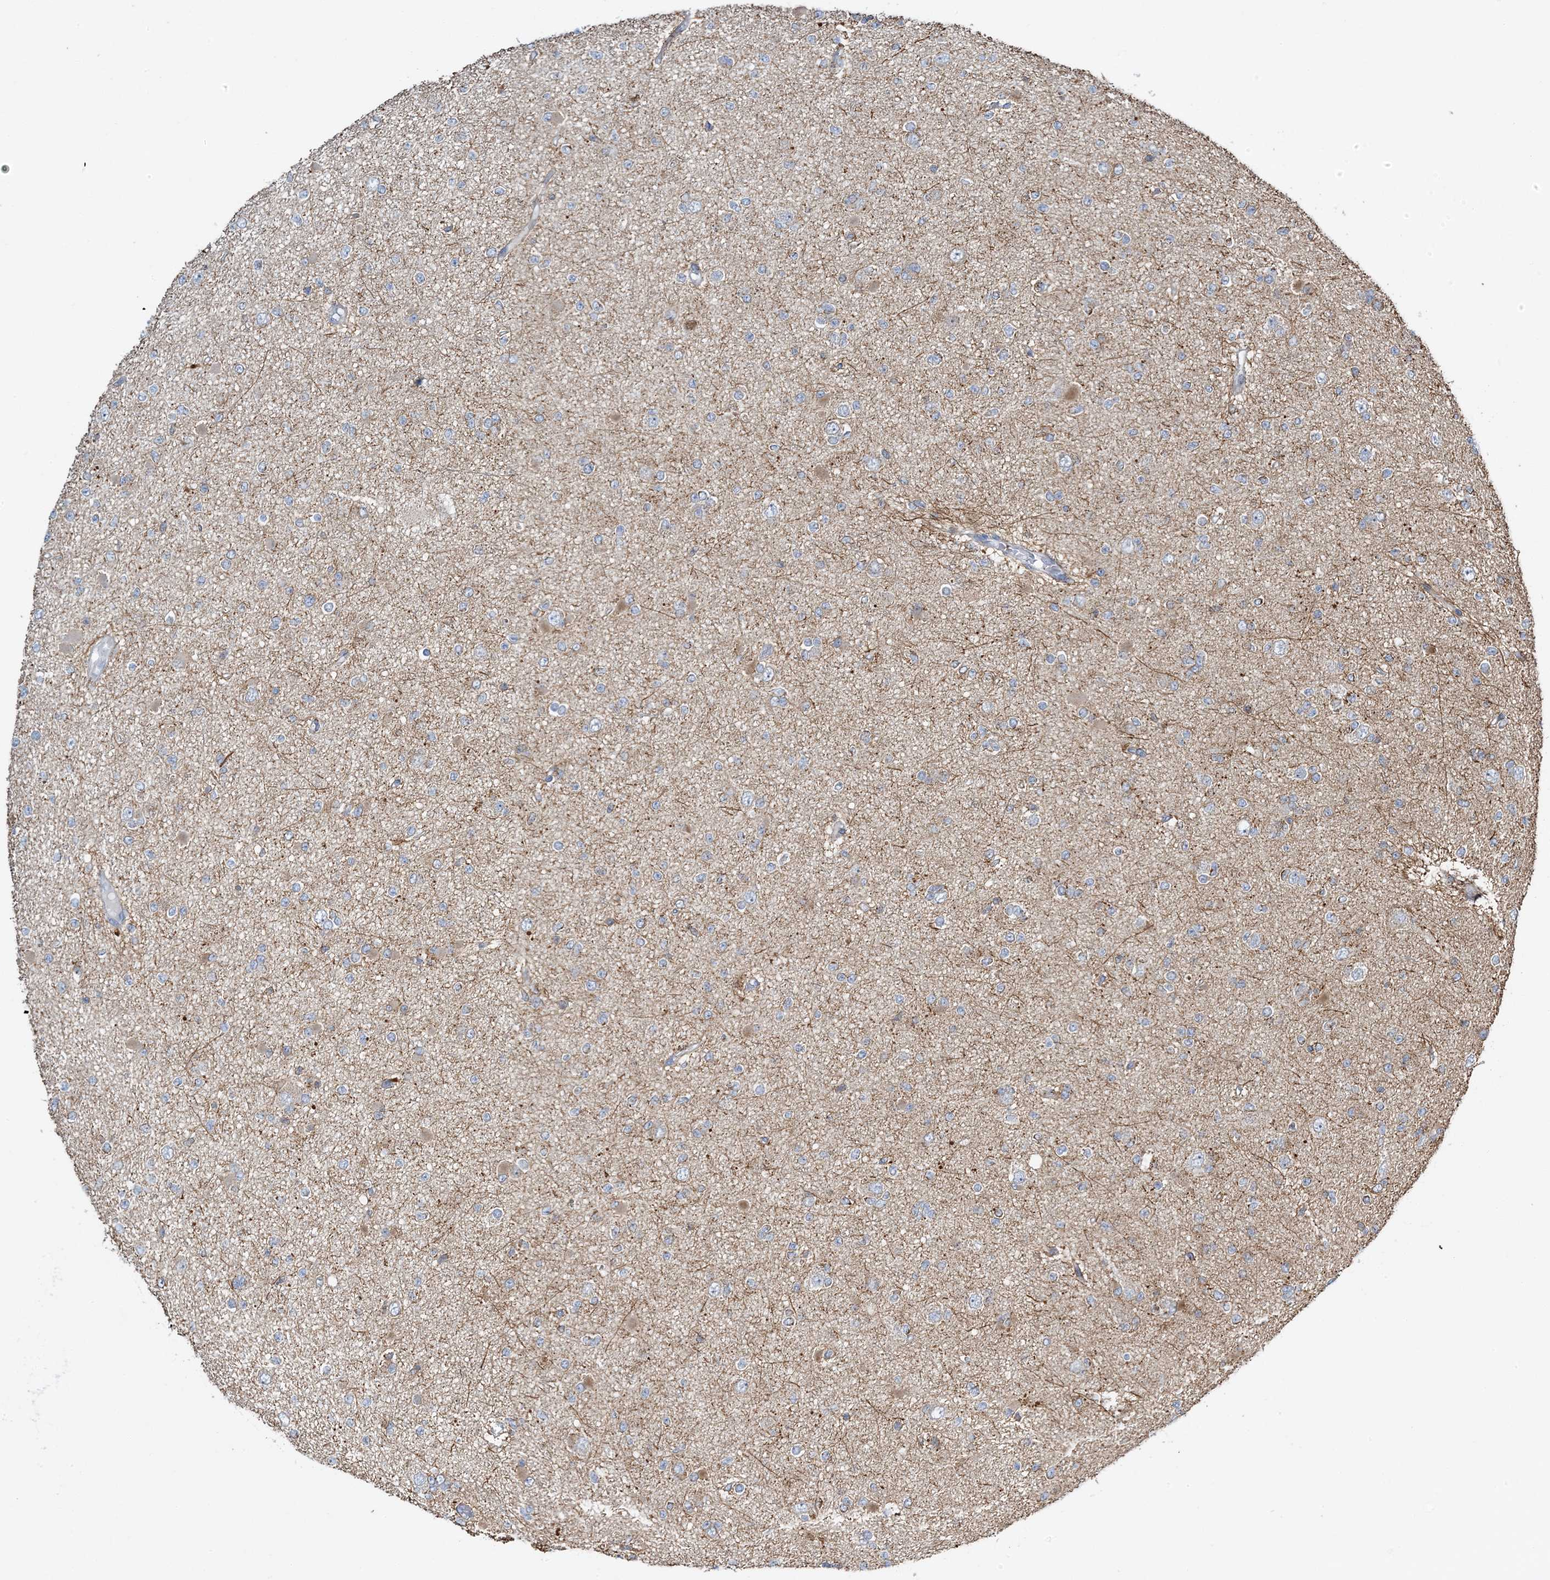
{"staining": {"intensity": "weak", "quantity": "<25%", "location": "cytoplasmic/membranous"}, "tissue": "glioma", "cell_type": "Tumor cells", "image_type": "cancer", "snomed": [{"axis": "morphology", "description": "Glioma, malignant, Low grade"}, {"axis": "topography", "description": "Brain"}], "caption": "IHC histopathology image of malignant glioma (low-grade) stained for a protein (brown), which reveals no expression in tumor cells.", "gene": "TMLHE", "patient": {"sex": "female", "age": 22}}